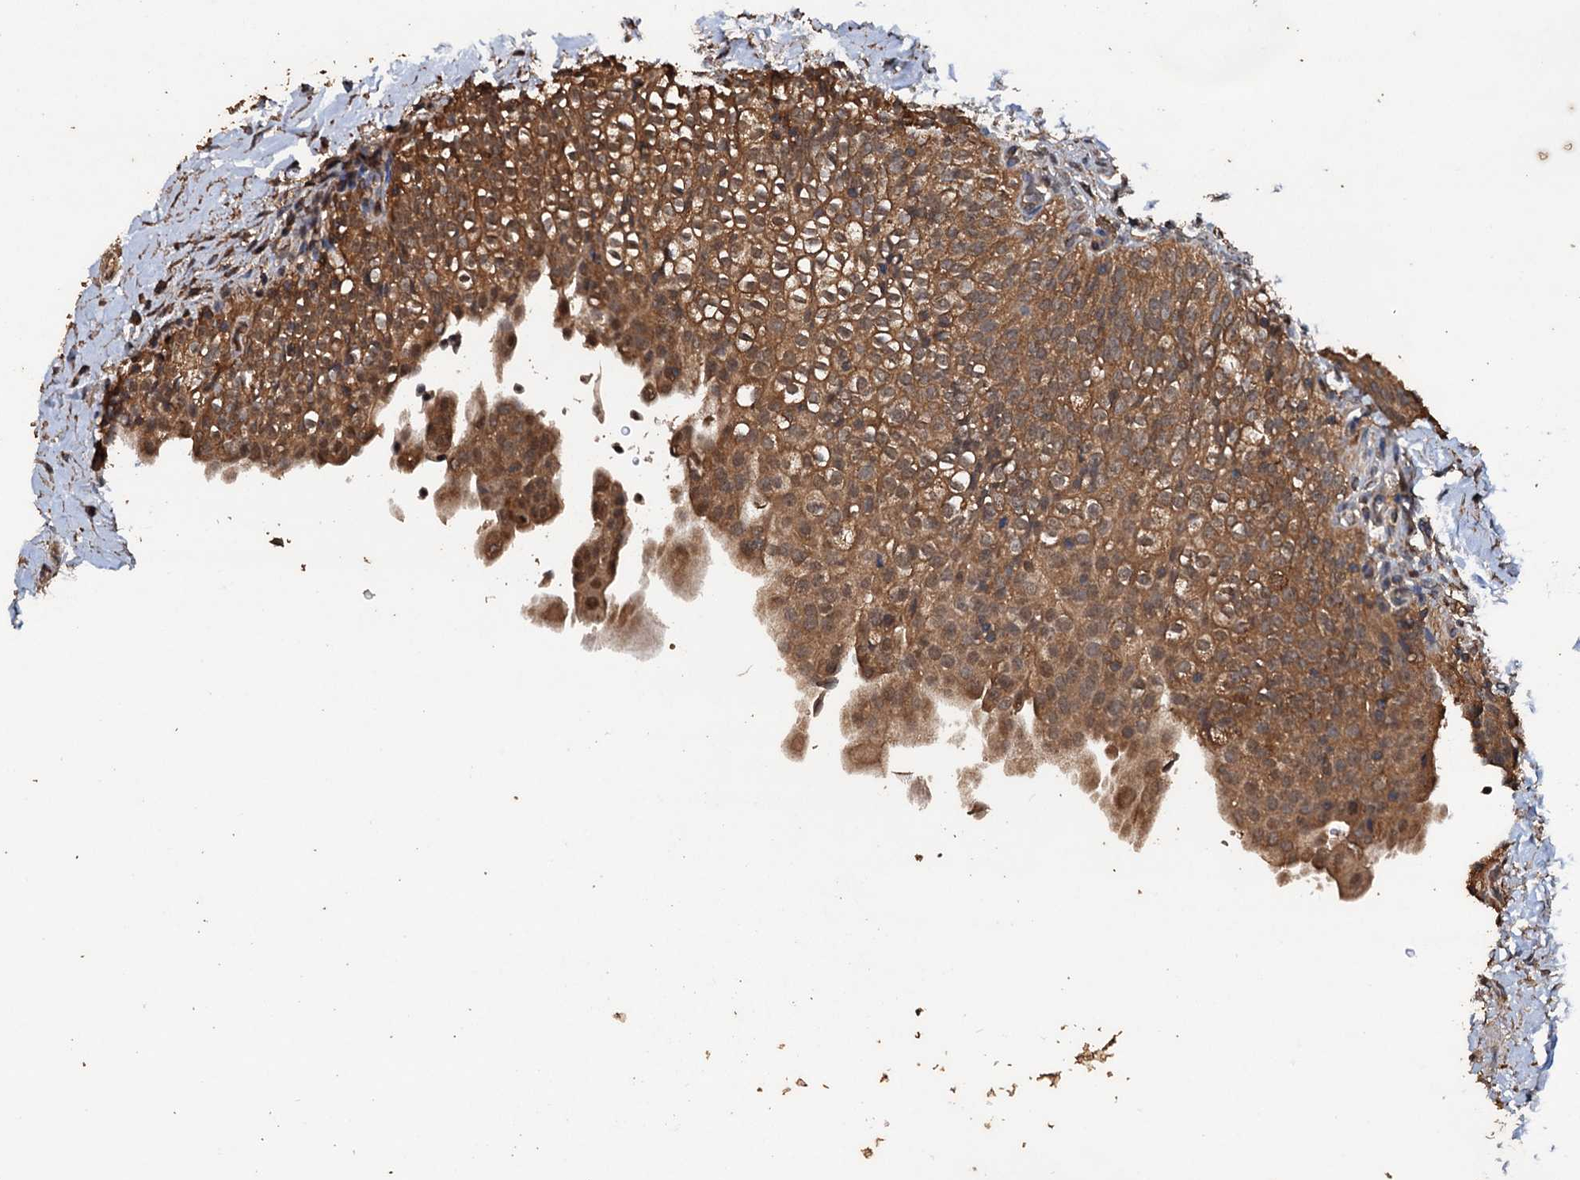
{"staining": {"intensity": "moderate", "quantity": ">75%", "location": "cytoplasmic/membranous"}, "tissue": "urinary bladder", "cell_type": "Urothelial cells", "image_type": "normal", "snomed": [{"axis": "morphology", "description": "Normal tissue, NOS"}, {"axis": "topography", "description": "Urinary bladder"}], "caption": "Immunohistochemical staining of benign human urinary bladder exhibits >75% levels of moderate cytoplasmic/membranous protein expression in approximately >75% of urothelial cells. The staining was performed using DAB to visualize the protein expression in brown, while the nuclei were stained in blue with hematoxylin (Magnification: 20x).", "gene": "PSMD9", "patient": {"sex": "male", "age": 55}}